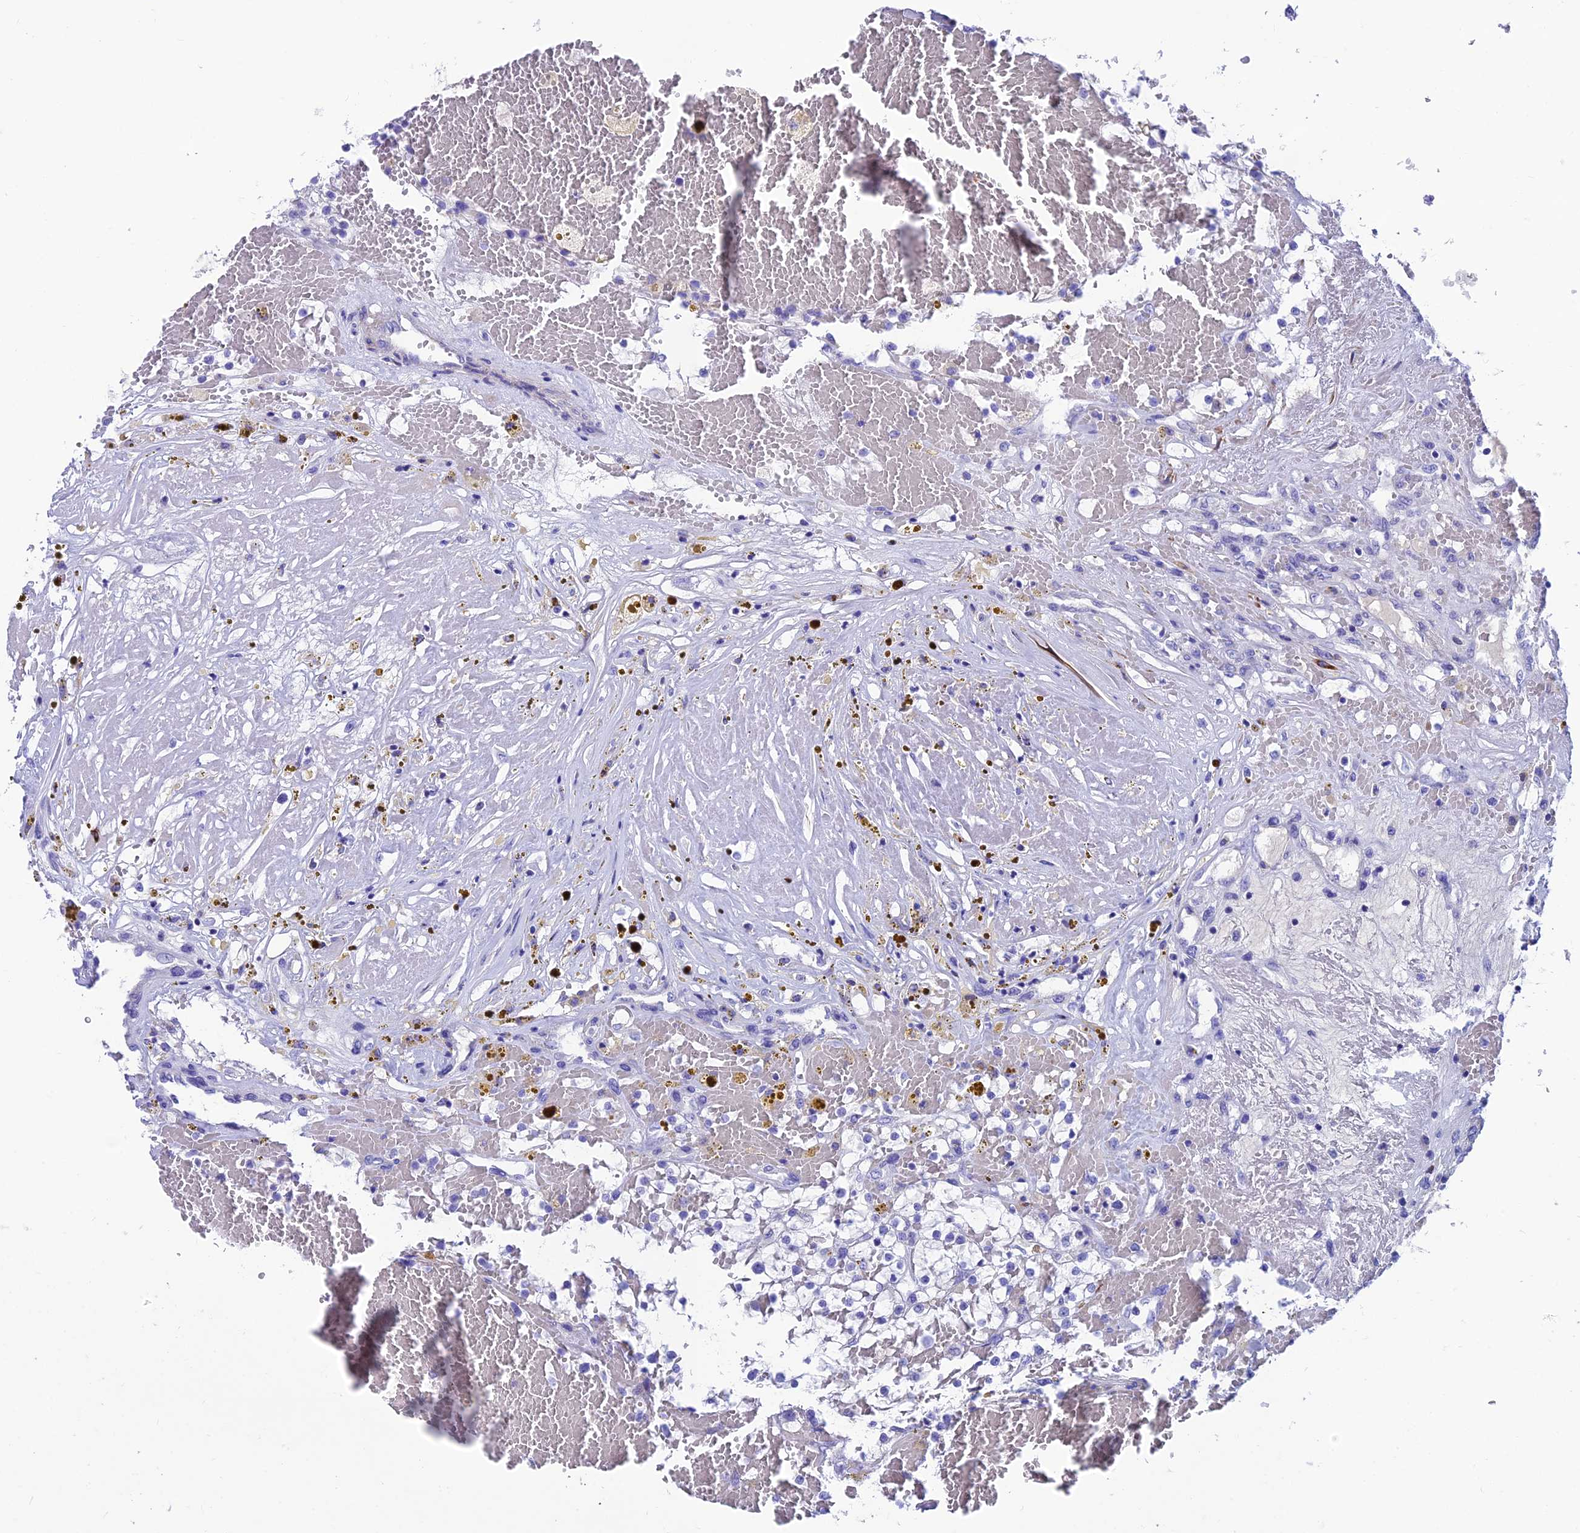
{"staining": {"intensity": "negative", "quantity": "none", "location": "none"}, "tissue": "renal cancer", "cell_type": "Tumor cells", "image_type": "cancer", "snomed": [{"axis": "morphology", "description": "Normal tissue, NOS"}, {"axis": "morphology", "description": "Adenocarcinoma, NOS"}, {"axis": "topography", "description": "Kidney"}], "caption": "Adenocarcinoma (renal) stained for a protein using immunohistochemistry (IHC) shows no staining tumor cells.", "gene": "GNG11", "patient": {"sex": "male", "age": 68}}